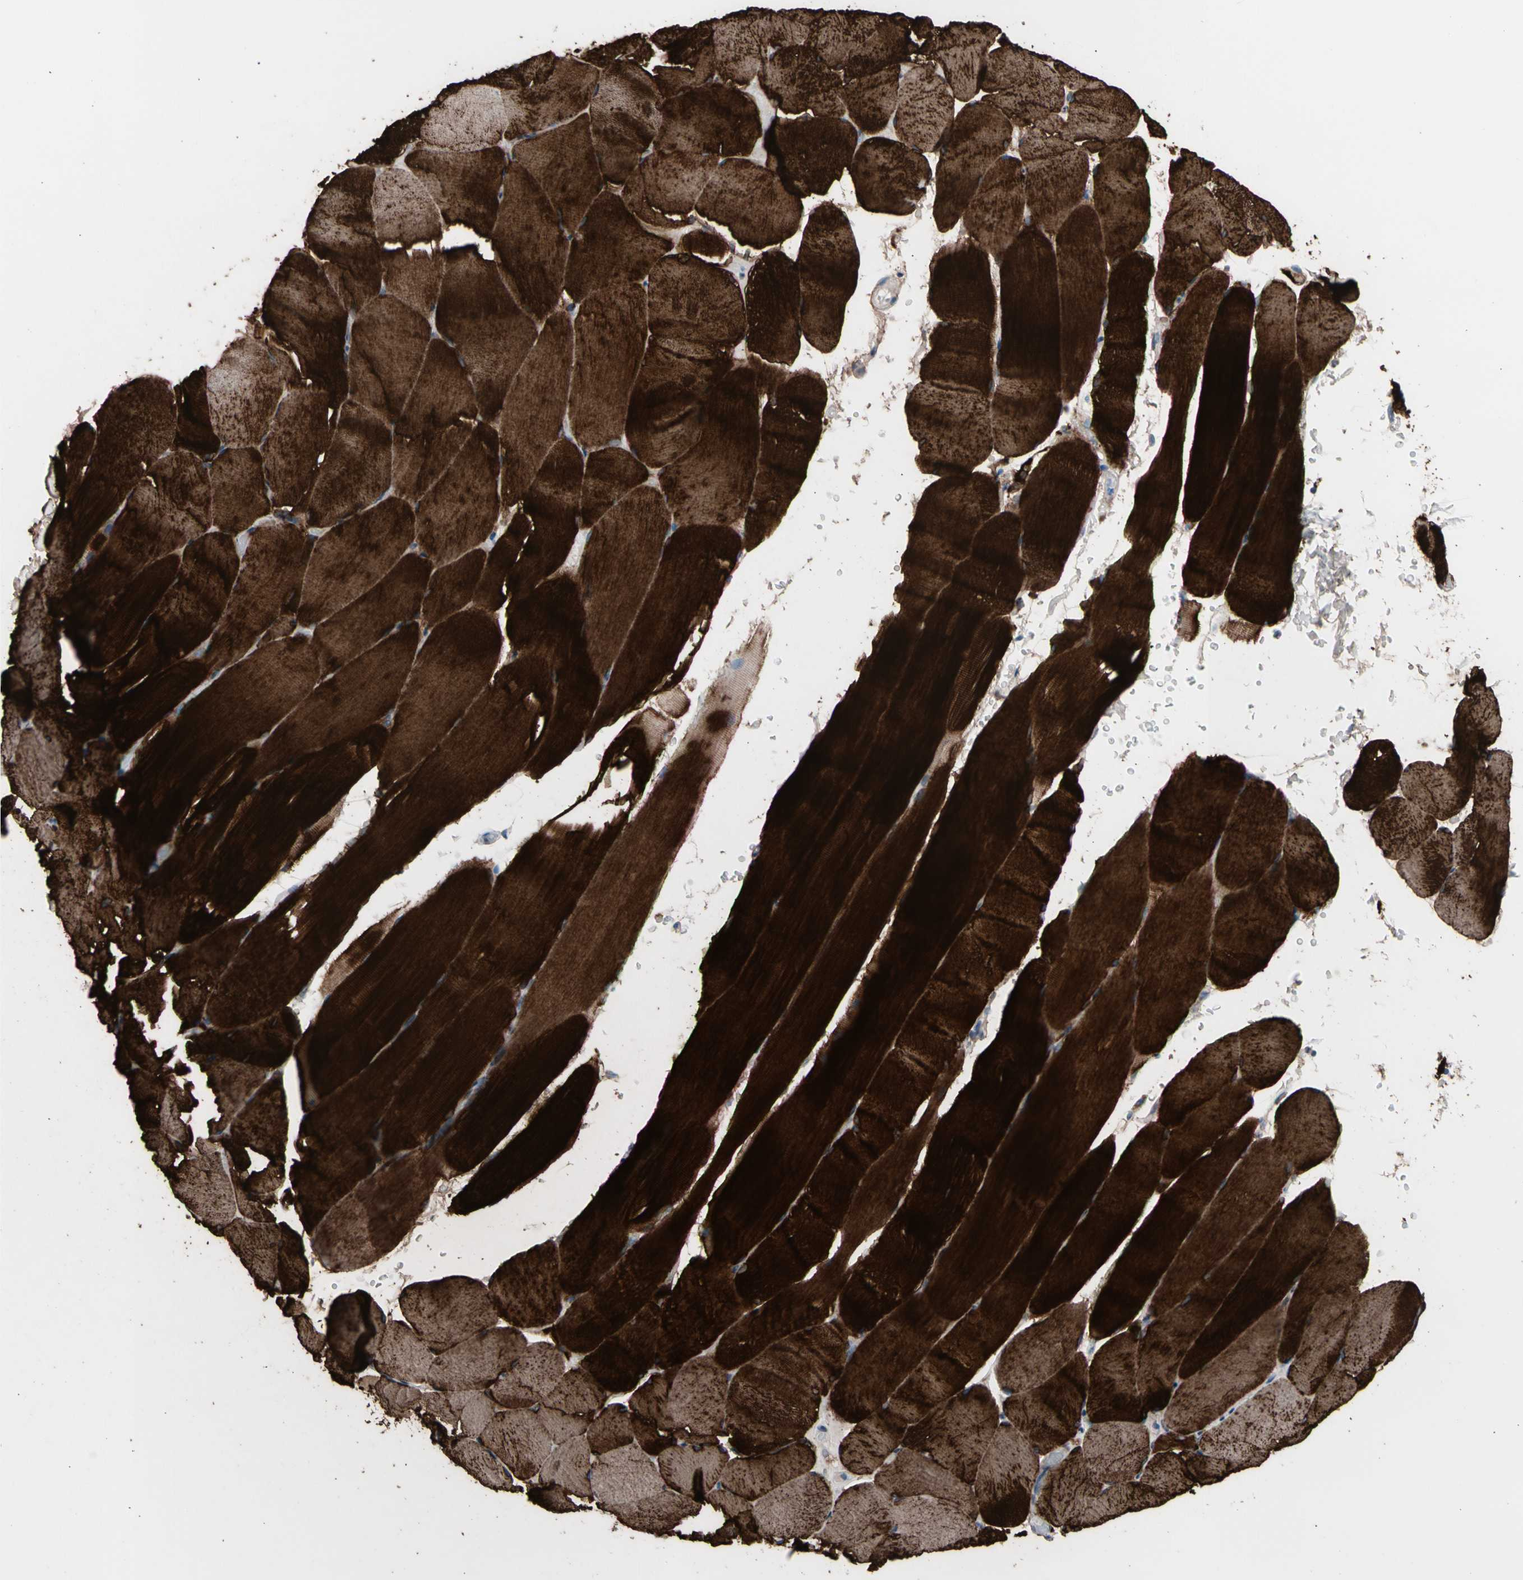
{"staining": {"intensity": "strong", "quantity": ">75%", "location": "cytoplasmic/membranous"}, "tissue": "skeletal muscle", "cell_type": "Myocytes", "image_type": "normal", "snomed": [{"axis": "morphology", "description": "Normal tissue, NOS"}, {"axis": "topography", "description": "Skeletal muscle"}, {"axis": "topography", "description": "Parathyroid gland"}], "caption": "Skeletal muscle stained for a protein (brown) reveals strong cytoplasmic/membranous positive positivity in about >75% of myocytes.", "gene": "CASQ1", "patient": {"sex": "female", "age": 37}}